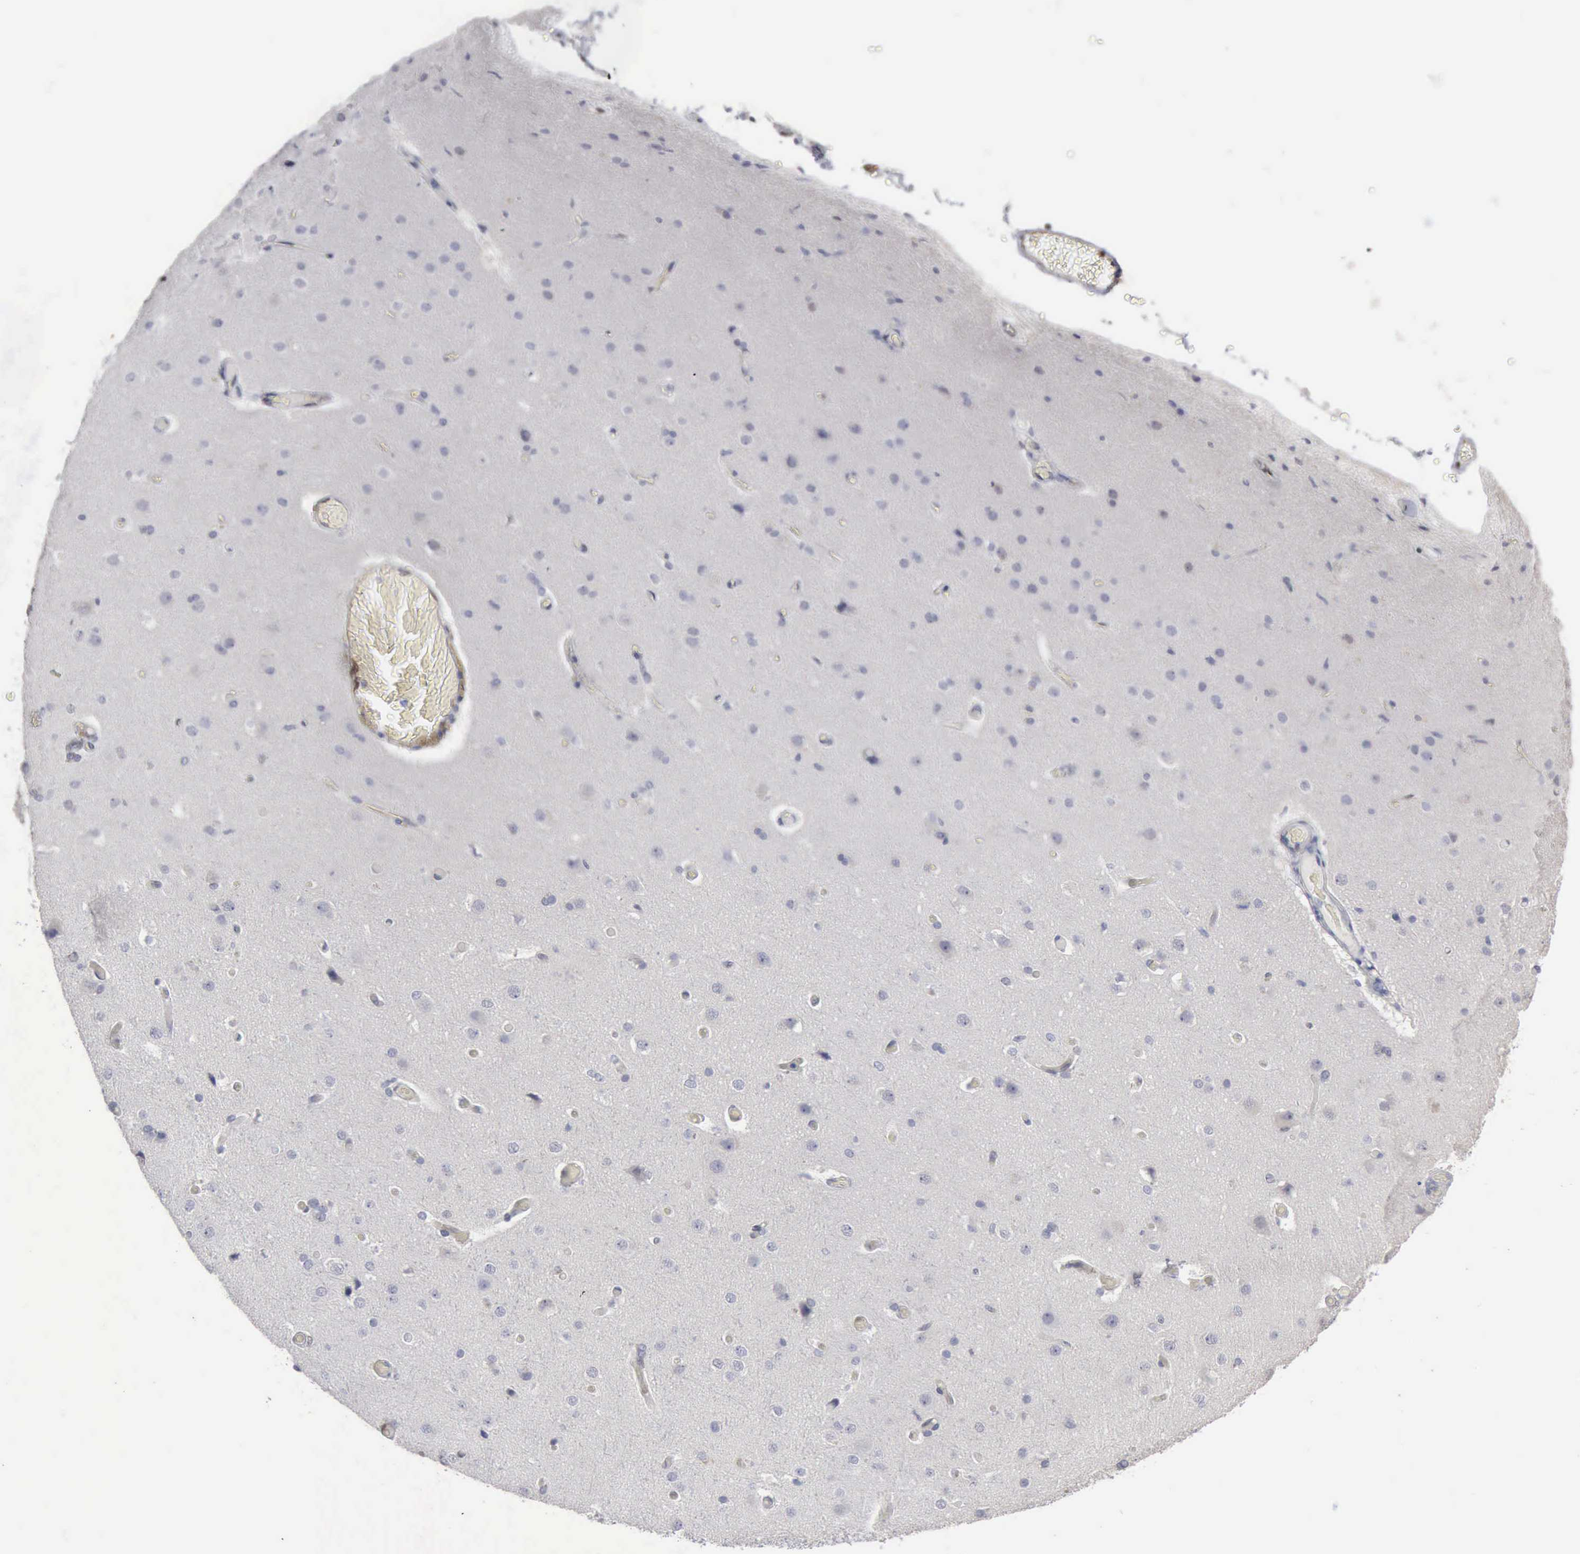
{"staining": {"intensity": "strong", "quantity": "<25%", "location": "cytoplasmic/membranous,nuclear"}, "tissue": "cerebral cortex", "cell_type": "Endothelial cells", "image_type": "normal", "snomed": [{"axis": "morphology", "description": "Normal tissue, NOS"}, {"axis": "morphology", "description": "Glioma, malignant, High grade"}, {"axis": "topography", "description": "Cerebral cortex"}], "caption": "Protein staining exhibits strong cytoplasmic/membranous,nuclear positivity in about <25% of endothelial cells in unremarkable cerebral cortex. Ihc stains the protein in brown and the nuclei are stained blue.", "gene": "STAT1", "patient": {"sex": "male", "age": 77}}